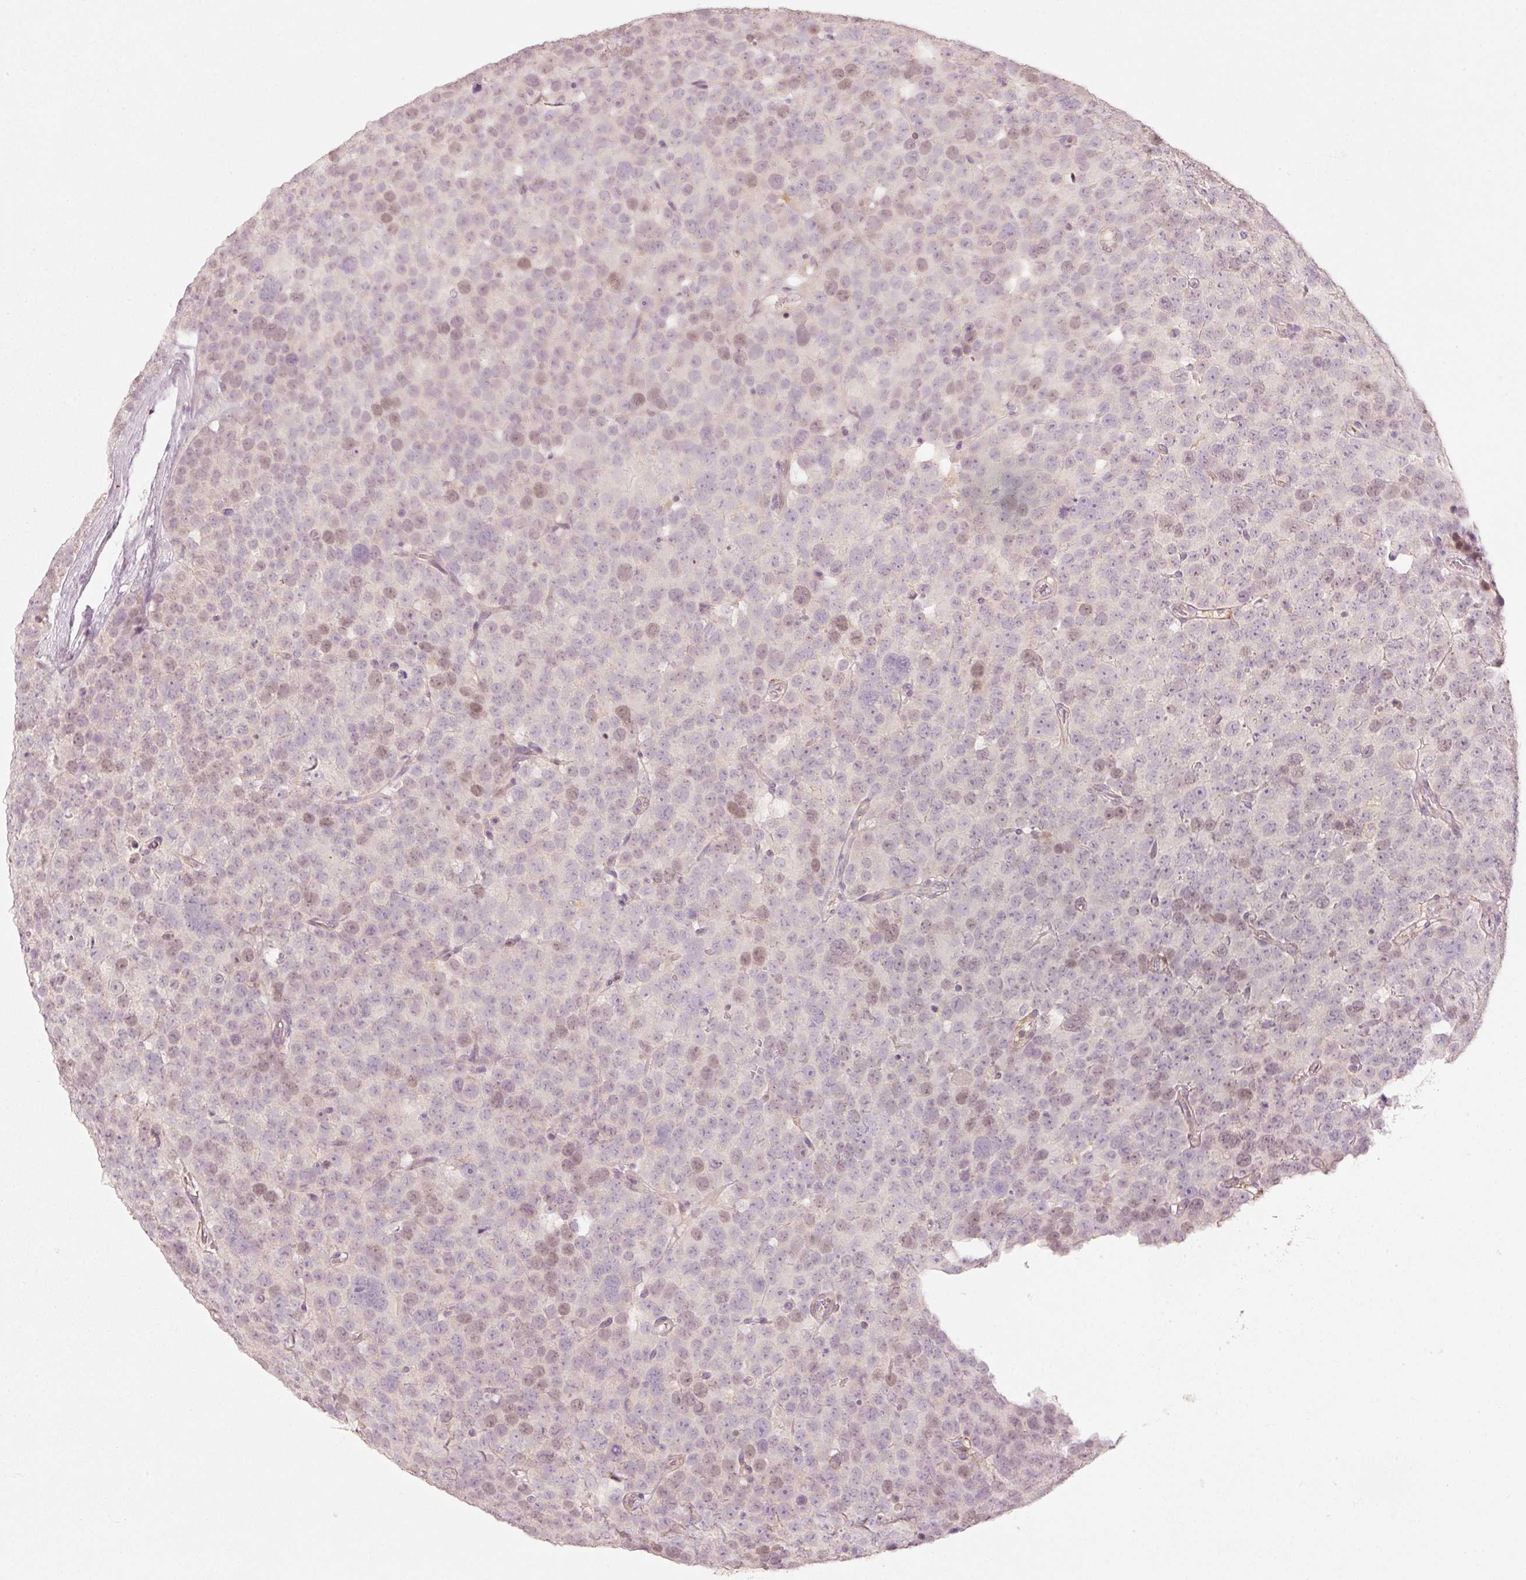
{"staining": {"intensity": "weak", "quantity": "25%-75%", "location": "nuclear"}, "tissue": "testis cancer", "cell_type": "Tumor cells", "image_type": "cancer", "snomed": [{"axis": "morphology", "description": "Seminoma, NOS"}, {"axis": "topography", "description": "Testis"}], "caption": "The image demonstrates a brown stain indicating the presence of a protein in the nuclear of tumor cells in testis cancer.", "gene": "TREX2", "patient": {"sex": "male", "age": 71}}